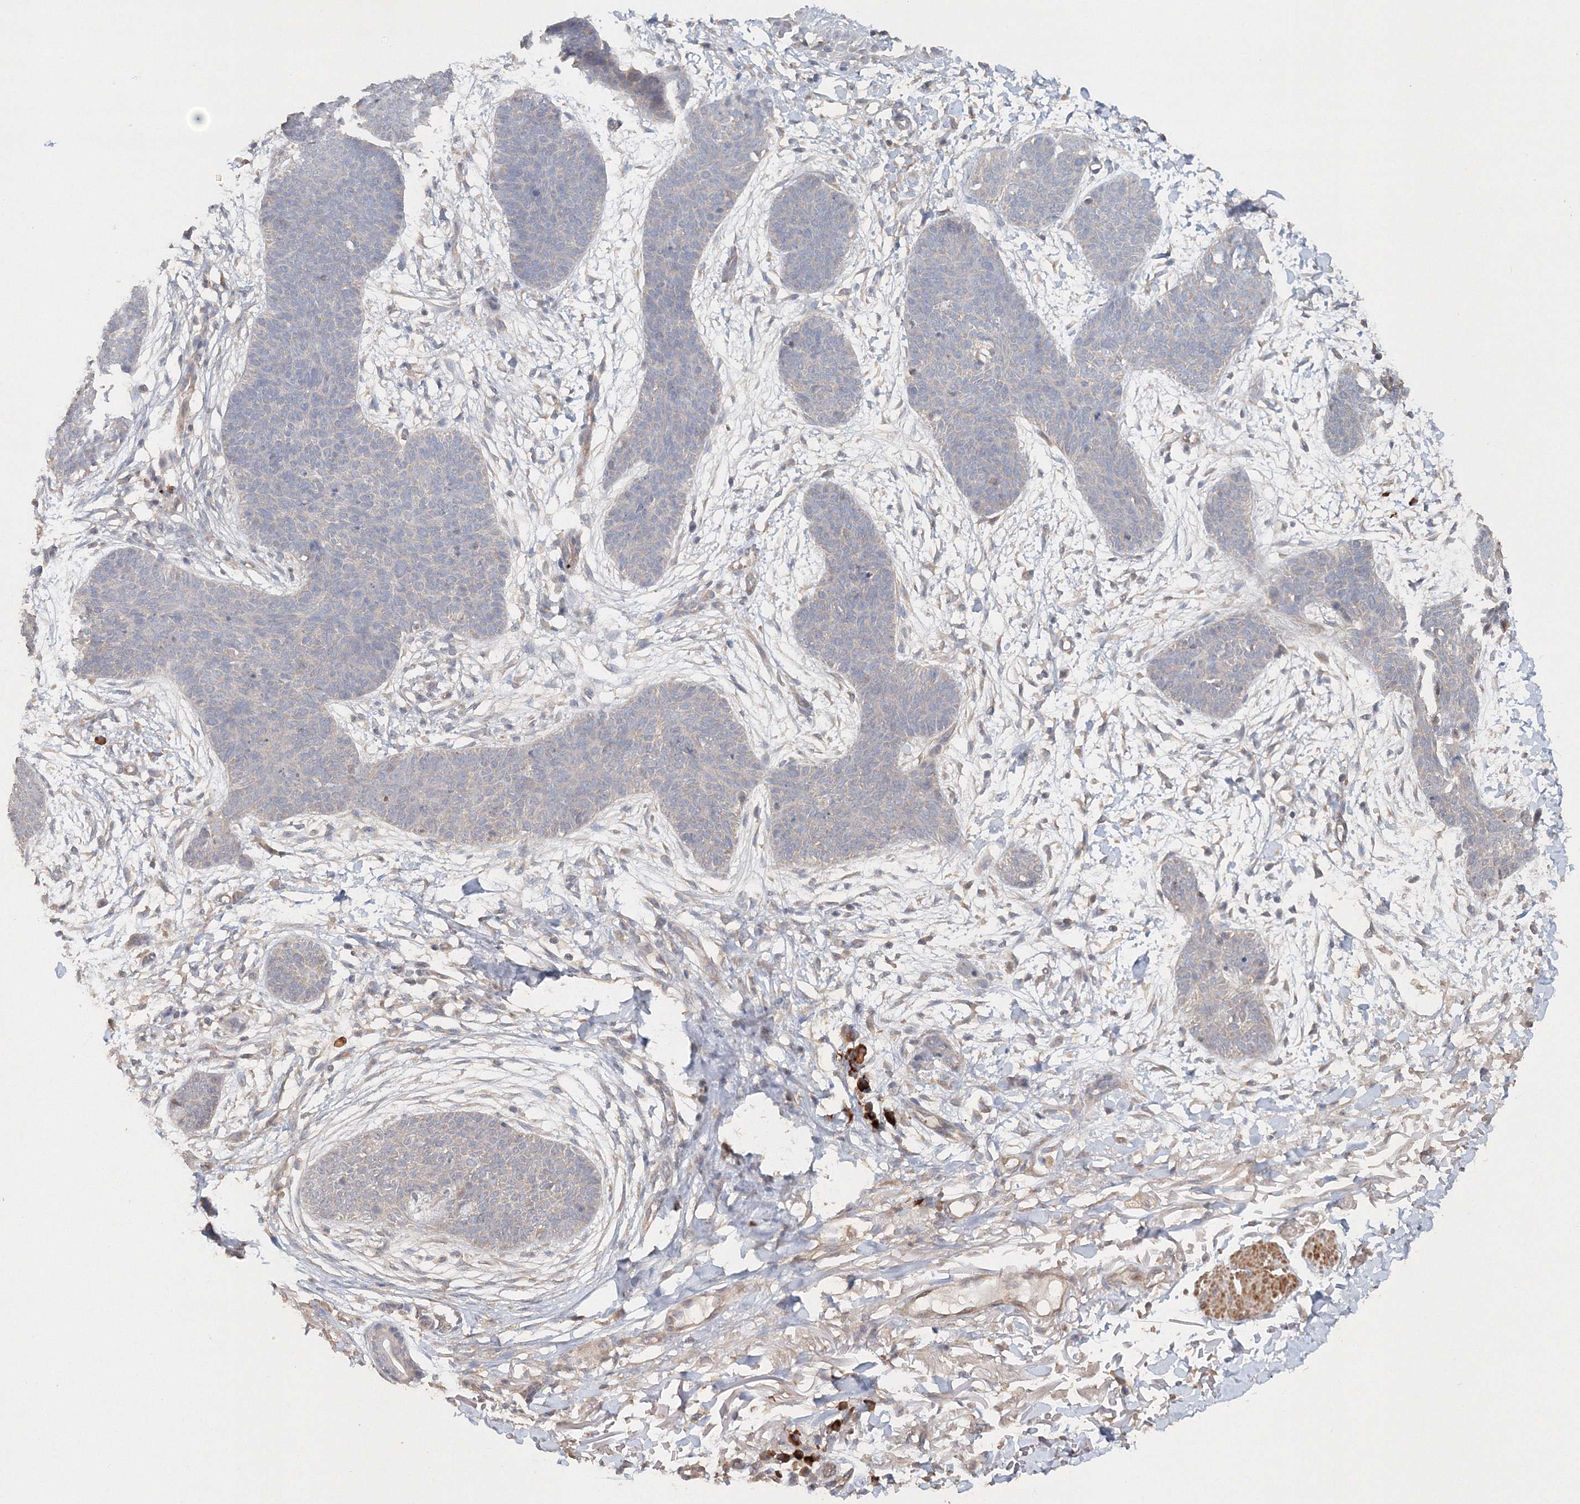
{"staining": {"intensity": "negative", "quantity": "none", "location": "none"}, "tissue": "skin cancer", "cell_type": "Tumor cells", "image_type": "cancer", "snomed": [{"axis": "morphology", "description": "Basal cell carcinoma"}, {"axis": "topography", "description": "Skin"}], "caption": "An immunohistochemistry photomicrograph of basal cell carcinoma (skin) is shown. There is no staining in tumor cells of basal cell carcinoma (skin).", "gene": "NALF2", "patient": {"sex": "male", "age": 85}}